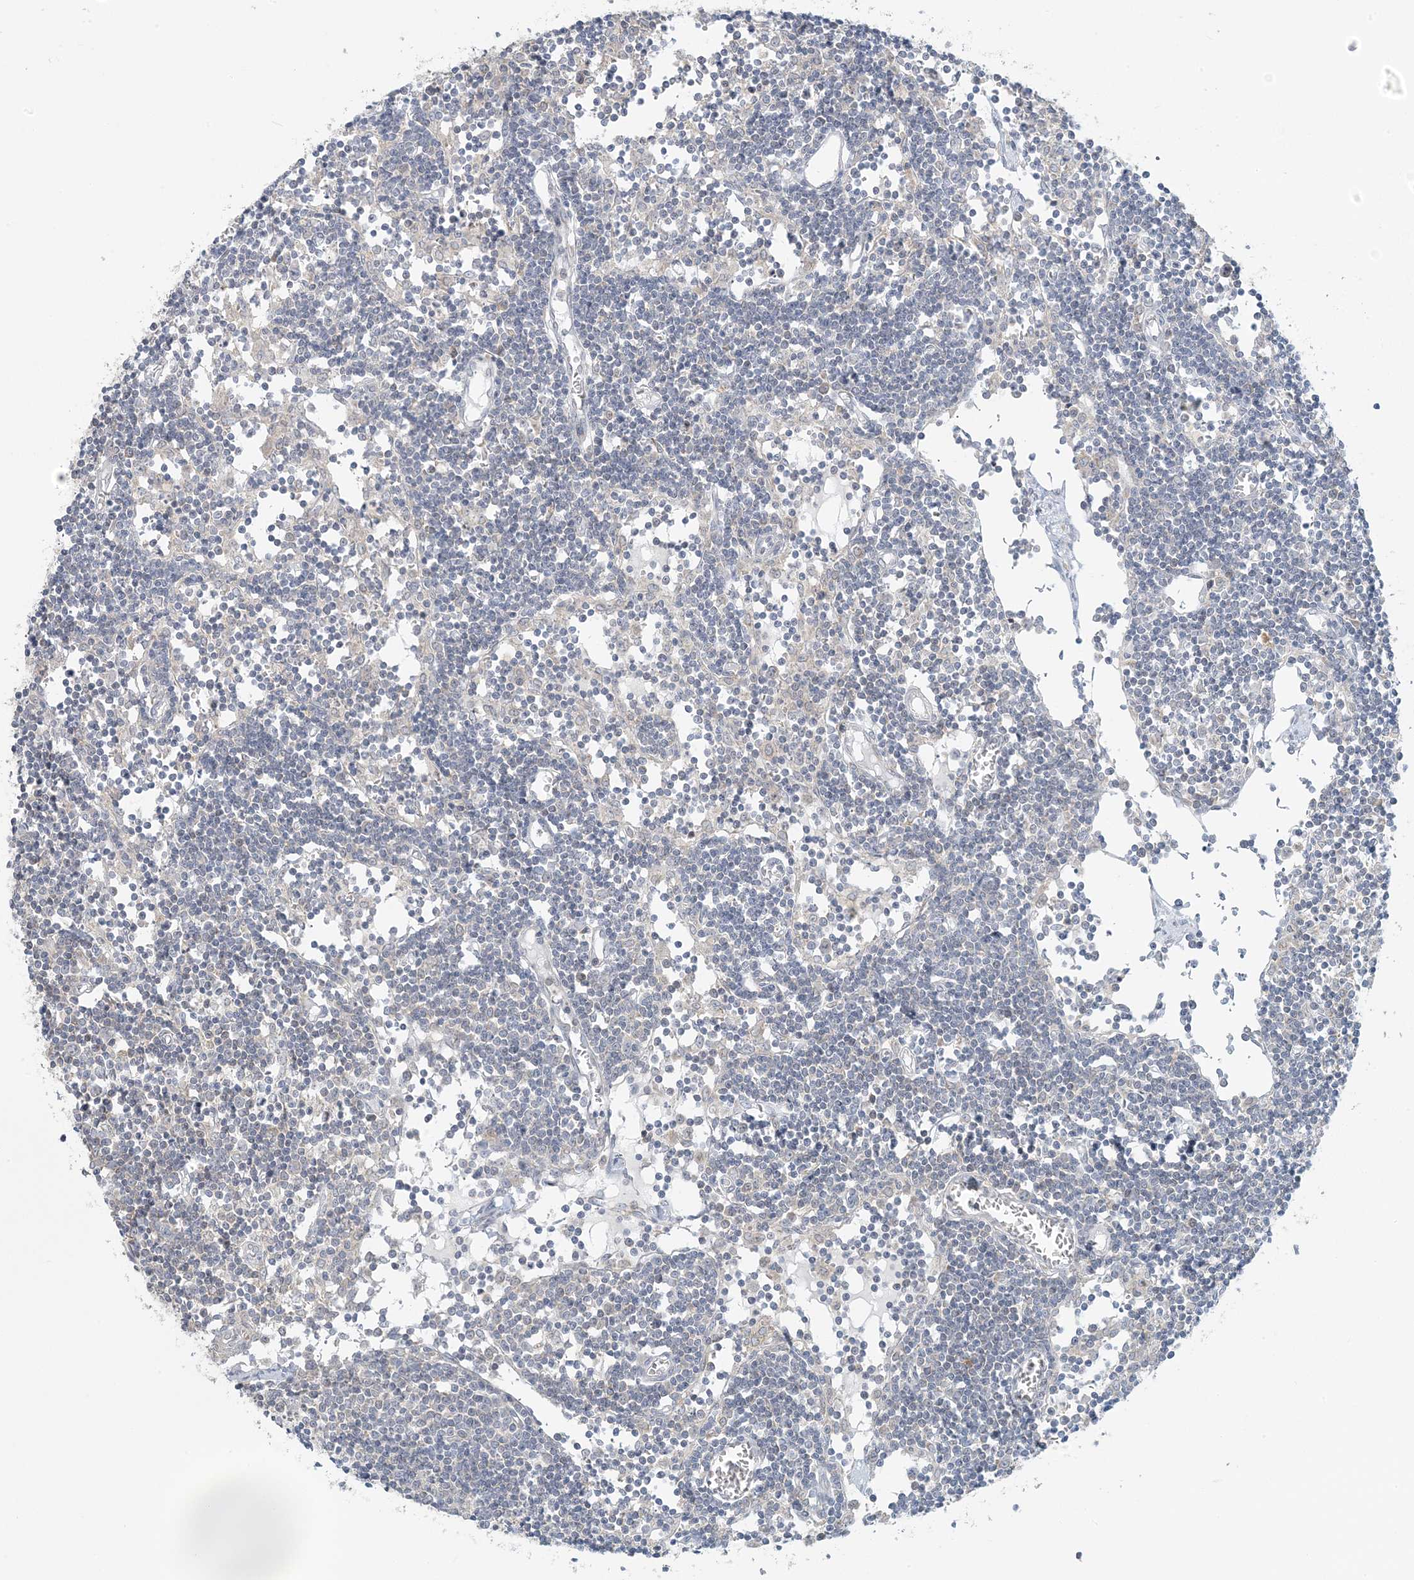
{"staining": {"intensity": "negative", "quantity": "none", "location": "none"}, "tissue": "lymph node", "cell_type": "Germinal center cells", "image_type": "normal", "snomed": [{"axis": "morphology", "description": "Normal tissue, NOS"}, {"axis": "topography", "description": "Lymph node"}], "caption": "IHC photomicrograph of benign lymph node stained for a protein (brown), which exhibits no staining in germinal center cells.", "gene": "EEFSEC", "patient": {"sex": "female", "age": 11}}